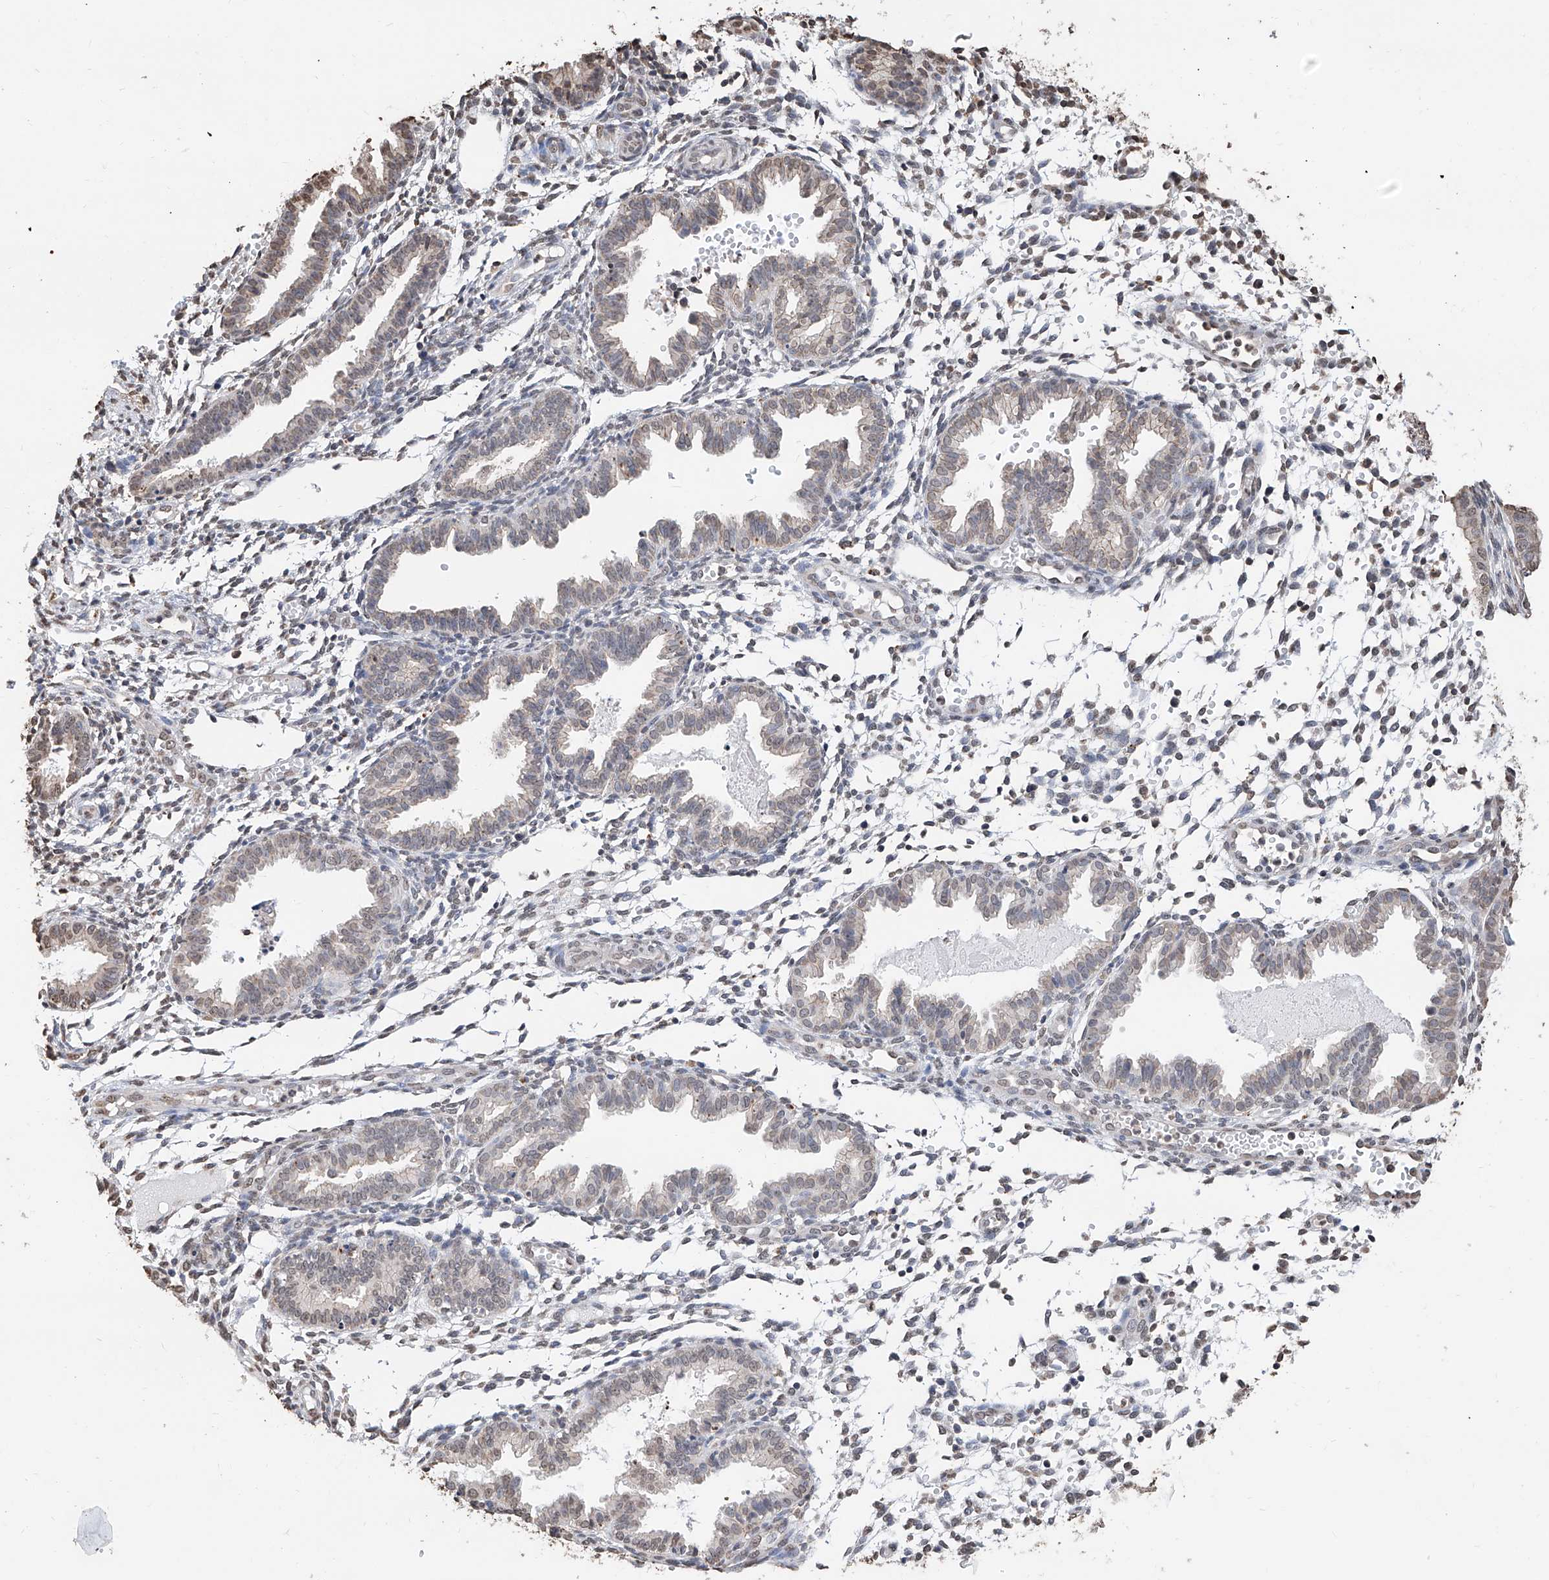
{"staining": {"intensity": "negative", "quantity": "none", "location": "none"}, "tissue": "endometrium", "cell_type": "Cells in endometrial stroma", "image_type": "normal", "snomed": [{"axis": "morphology", "description": "Normal tissue, NOS"}, {"axis": "topography", "description": "Endometrium"}], "caption": "An image of human endometrium is negative for staining in cells in endometrial stroma.", "gene": "RP9", "patient": {"sex": "female", "age": 33}}